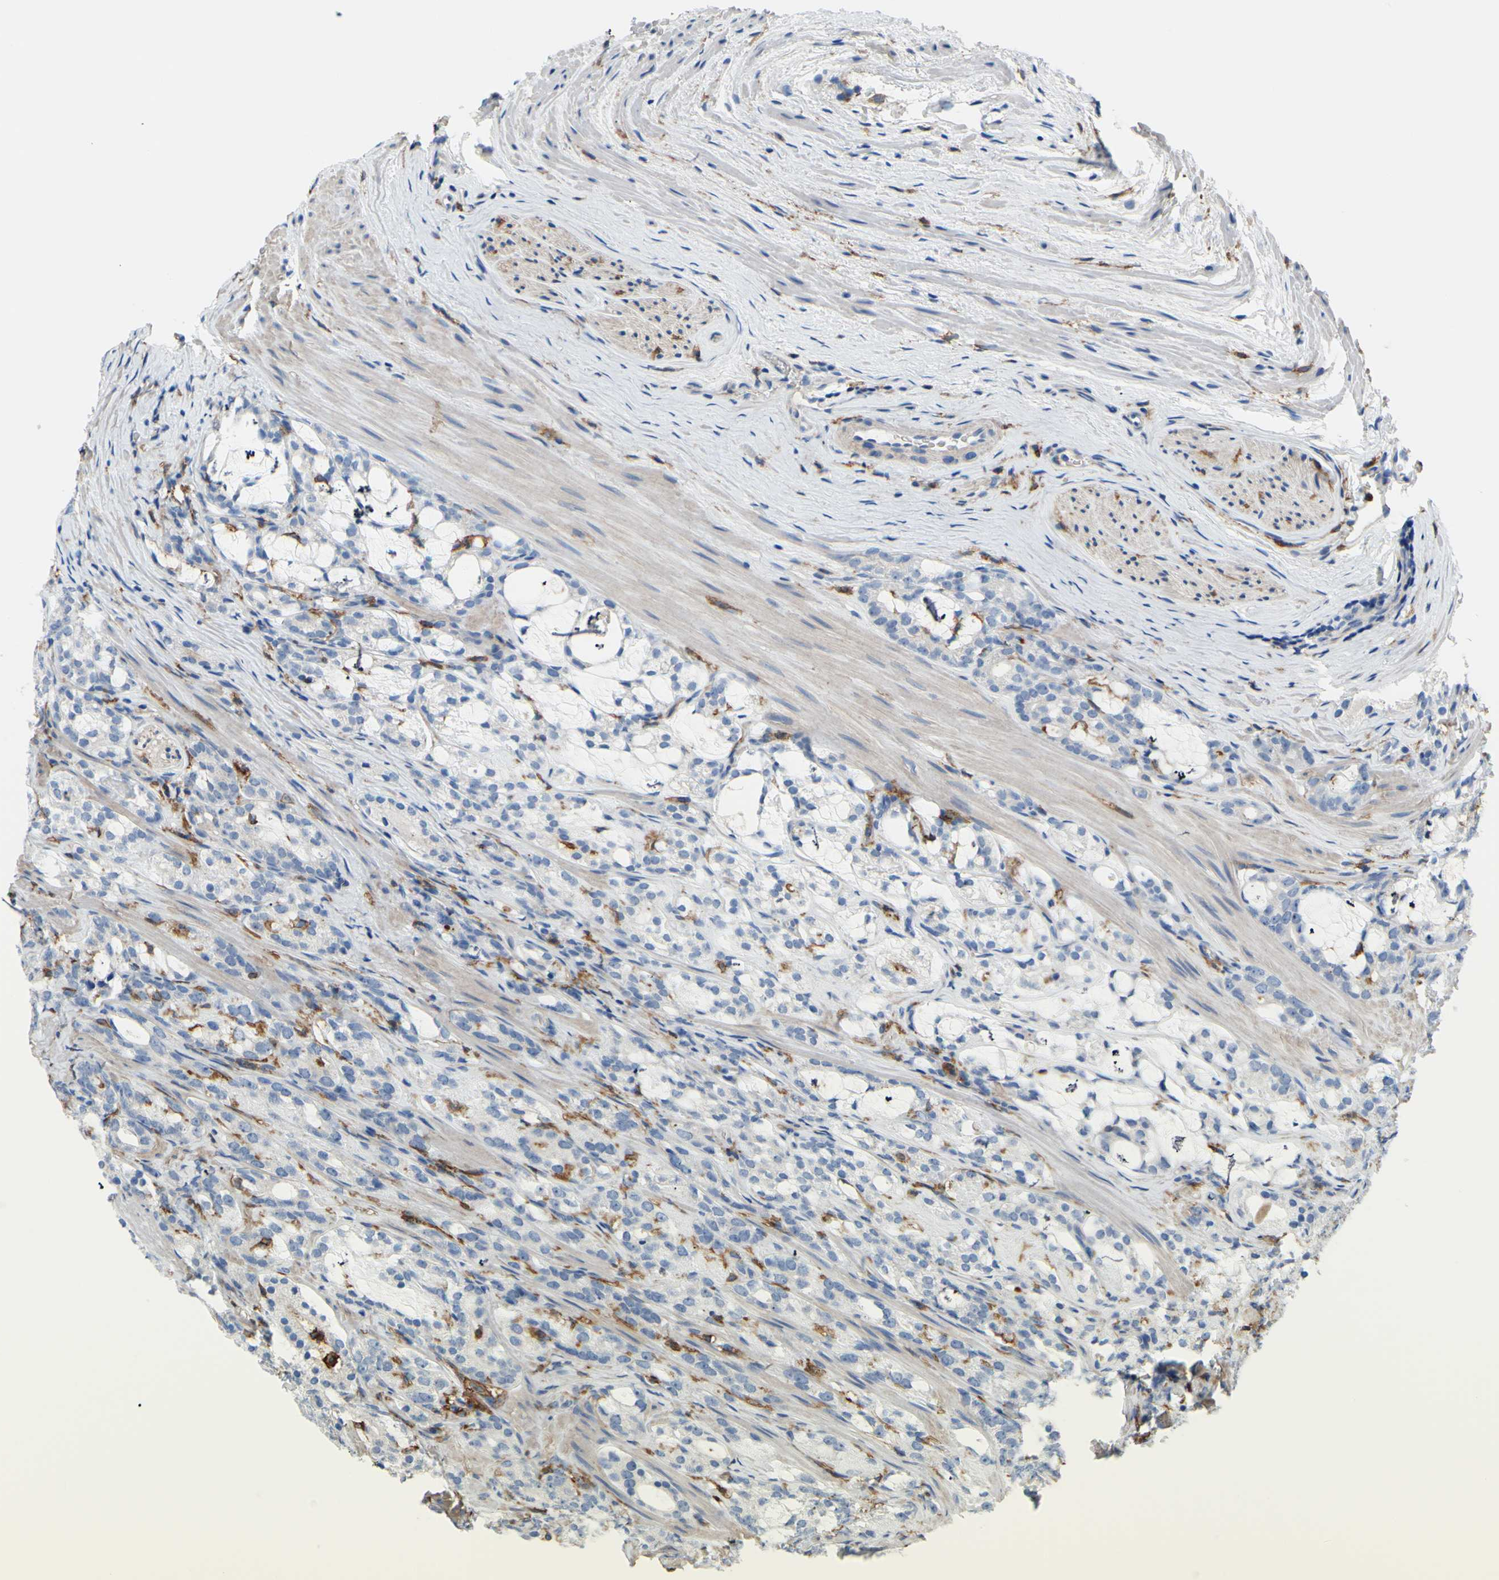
{"staining": {"intensity": "negative", "quantity": "none", "location": "none"}, "tissue": "prostate cancer", "cell_type": "Tumor cells", "image_type": "cancer", "snomed": [{"axis": "morphology", "description": "Adenocarcinoma, Low grade"}, {"axis": "topography", "description": "Prostate"}], "caption": "High magnification brightfield microscopy of prostate cancer stained with DAB (brown) and counterstained with hematoxylin (blue): tumor cells show no significant positivity. The staining is performed using DAB brown chromogen with nuclei counter-stained in using hematoxylin.", "gene": "FCGR2A", "patient": {"sex": "male", "age": 59}}